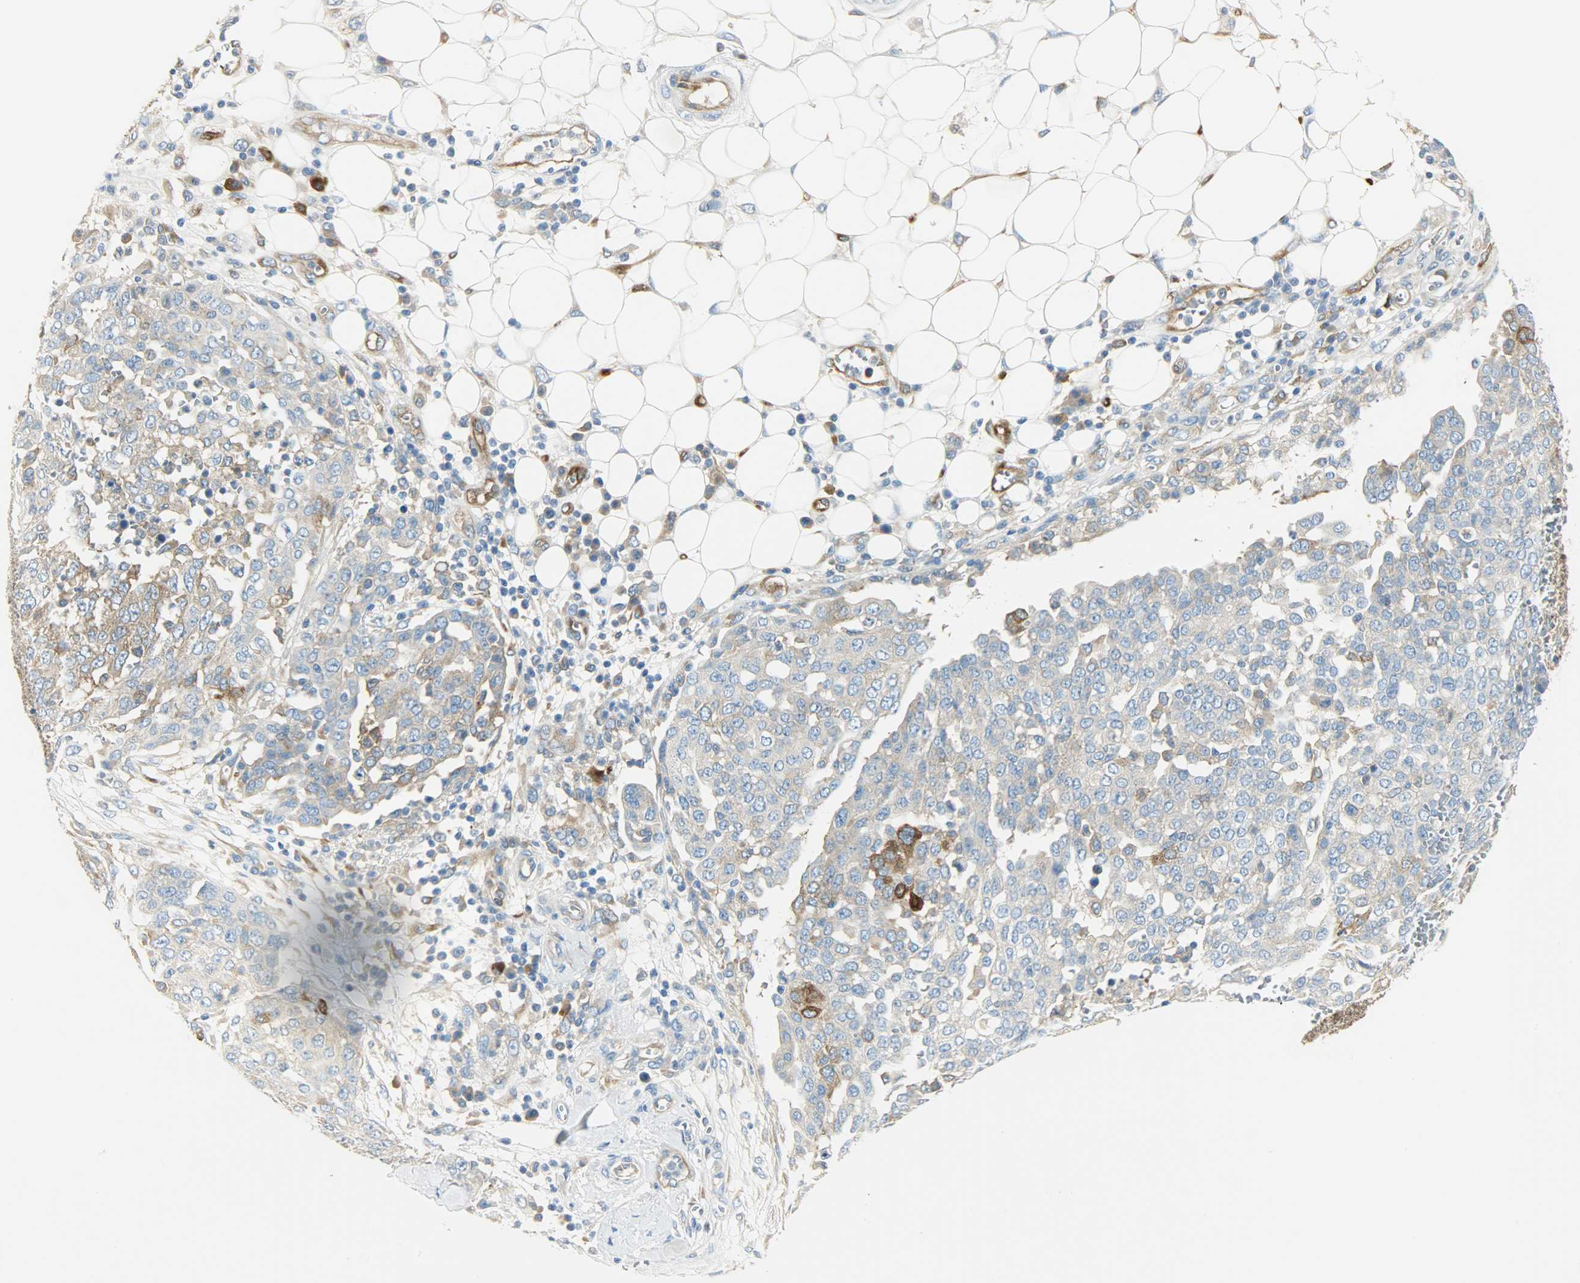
{"staining": {"intensity": "strong", "quantity": "<25%", "location": "cytoplasmic/membranous"}, "tissue": "ovarian cancer", "cell_type": "Tumor cells", "image_type": "cancer", "snomed": [{"axis": "morphology", "description": "Cystadenocarcinoma, serous, NOS"}, {"axis": "topography", "description": "Soft tissue"}, {"axis": "topography", "description": "Ovary"}], "caption": "This histopathology image displays immunohistochemistry staining of ovarian cancer, with medium strong cytoplasmic/membranous staining in approximately <25% of tumor cells.", "gene": "WARS1", "patient": {"sex": "female", "age": 57}}